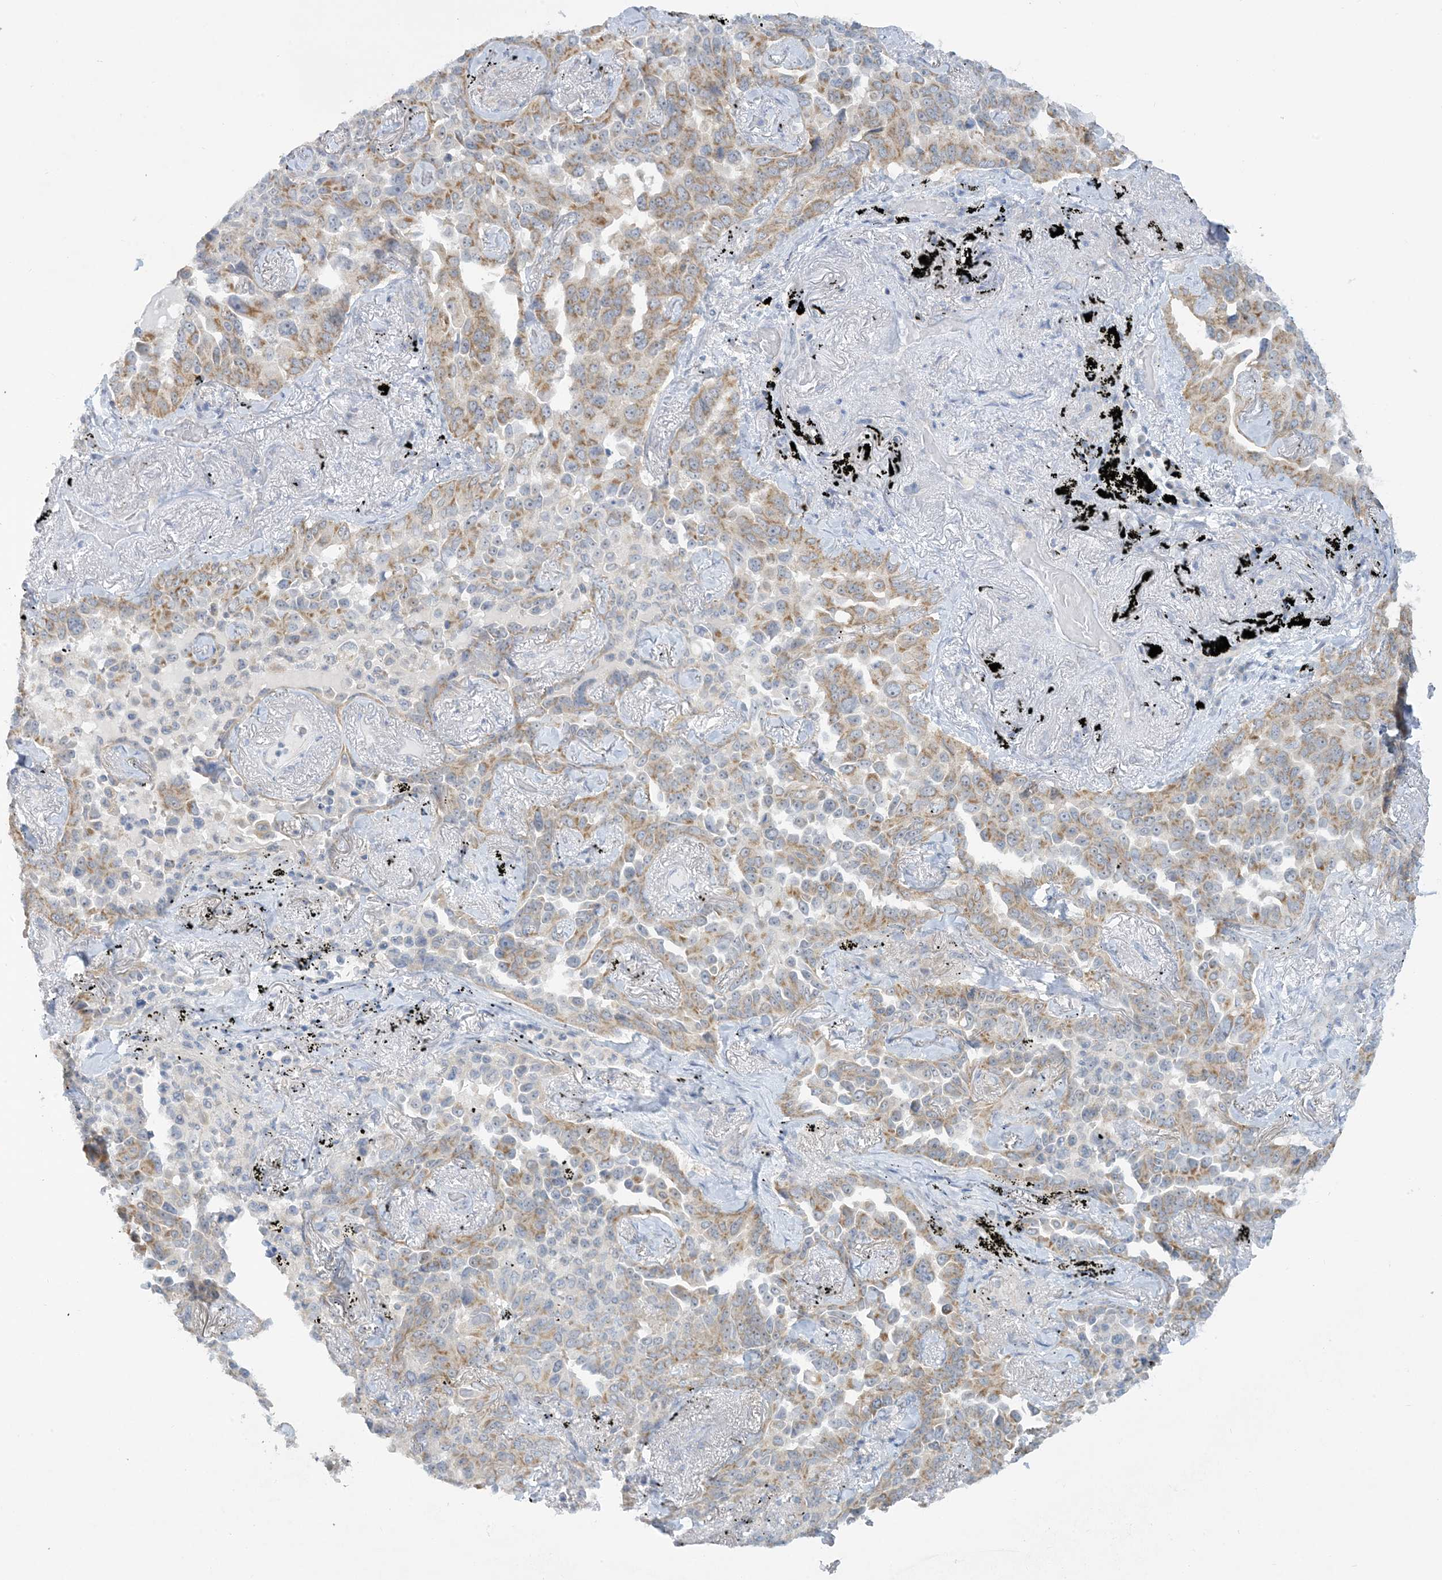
{"staining": {"intensity": "moderate", "quantity": "25%-75%", "location": "cytoplasmic/membranous"}, "tissue": "lung cancer", "cell_type": "Tumor cells", "image_type": "cancer", "snomed": [{"axis": "morphology", "description": "Adenocarcinoma, NOS"}, {"axis": "topography", "description": "Lung"}], "caption": "Moderate cytoplasmic/membranous expression is appreciated in approximately 25%-75% of tumor cells in lung cancer.", "gene": "MRPS18A", "patient": {"sex": "female", "age": 67}}